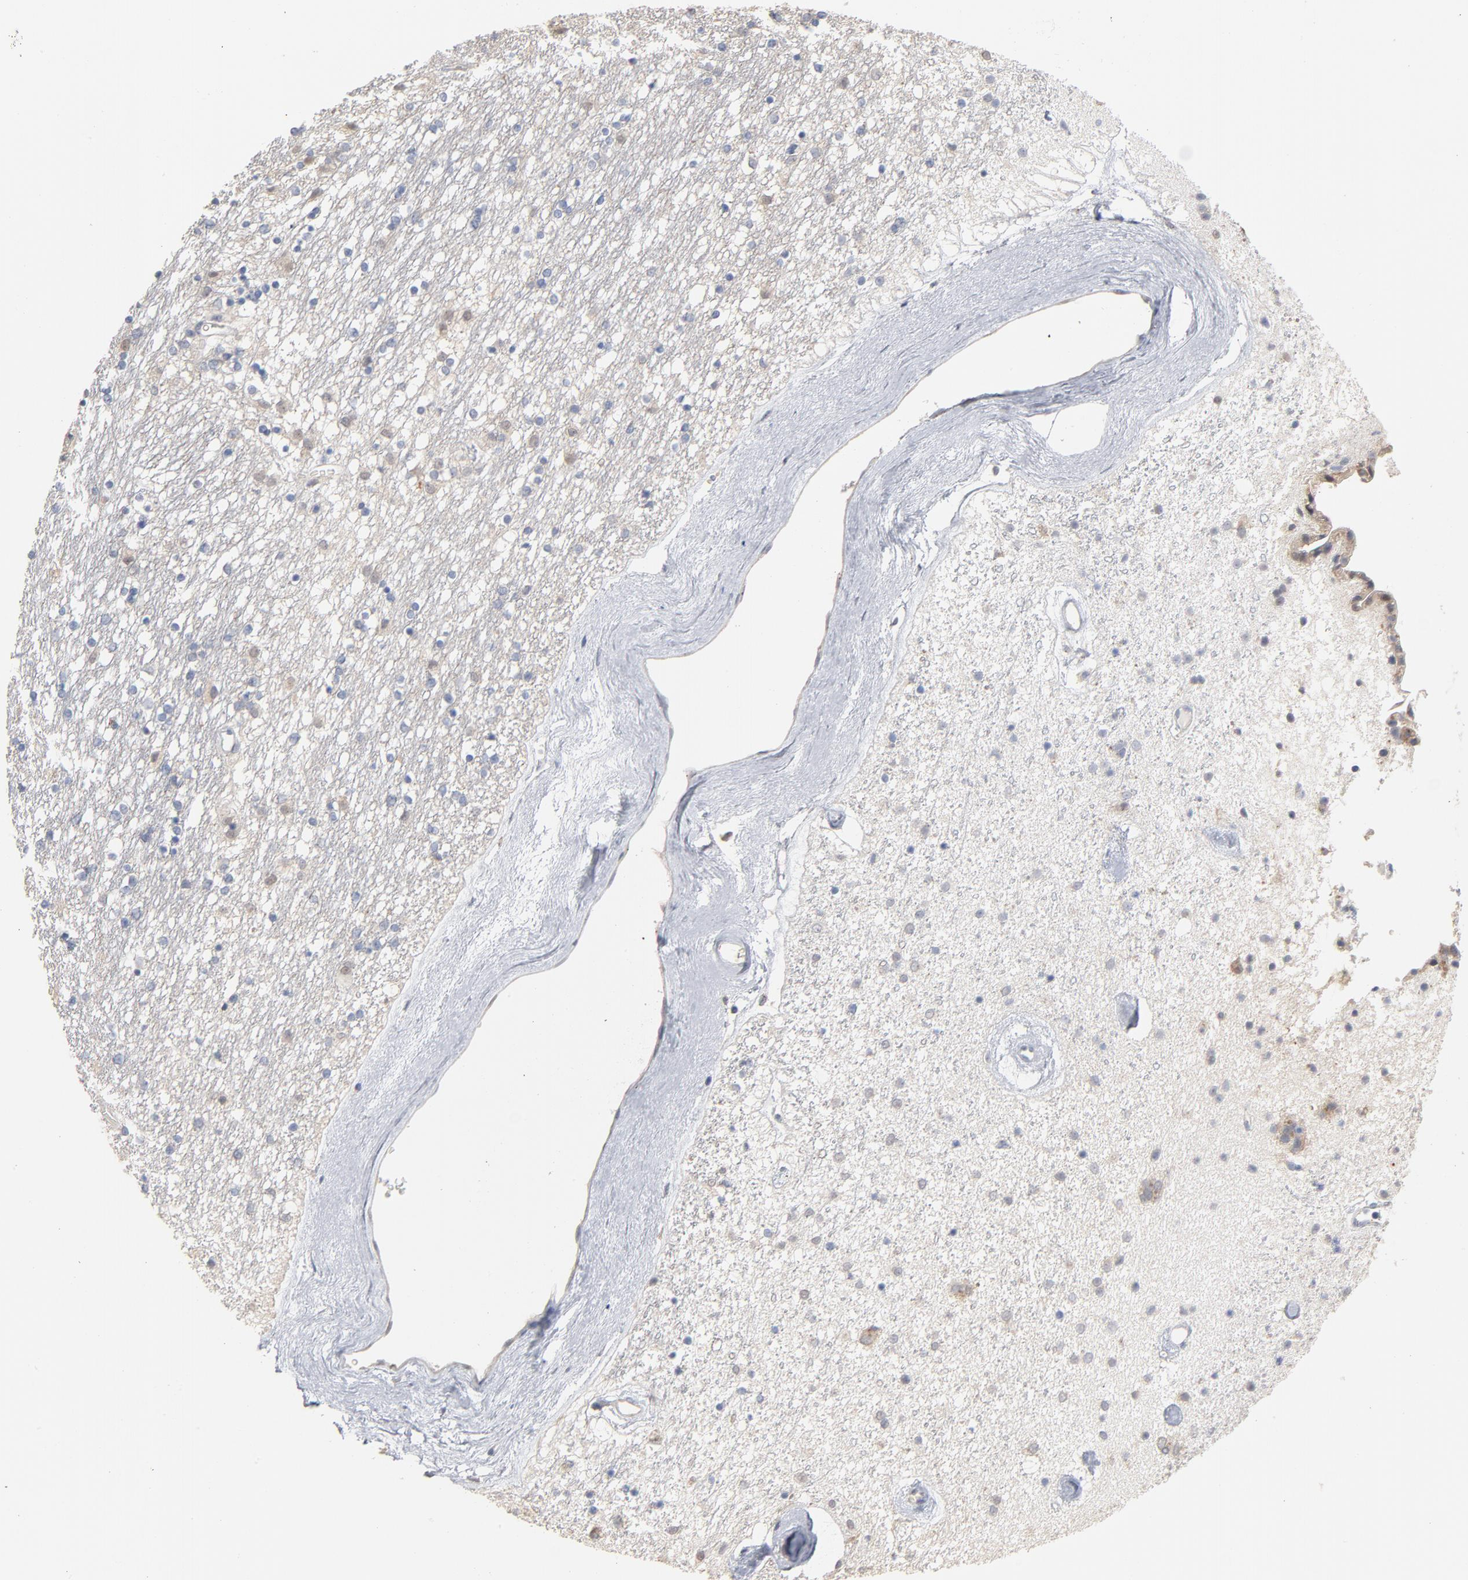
{"staining": {"intensity": "weak", "quantity": "25%-75%", "location": "cytoplasmic/membranous"}, "tissue": "caudate", "cell_type": "Glial cells", "image_type": "normal", "snomed": [{"axis": "morphology", "description": "Normal tissue, NOS"}, {"axis": "topography", "description": "Lateral ventricle wall"}], "caption": "Immunohistochemistry (IHC) staining of unremarkable caudate, which demonstrates low levels of weak cytoplasmic/membranous staining in approximately 25%-75% of glial cells indicating weak cytoplasmic/membranous protein positivity. The staining was performed using DAB (brown) for protein detection and nuclei were counterstained in hematoxylin (blue).", "gene": "DNAL4", "patient": {"sex": "female", "age": 54}}